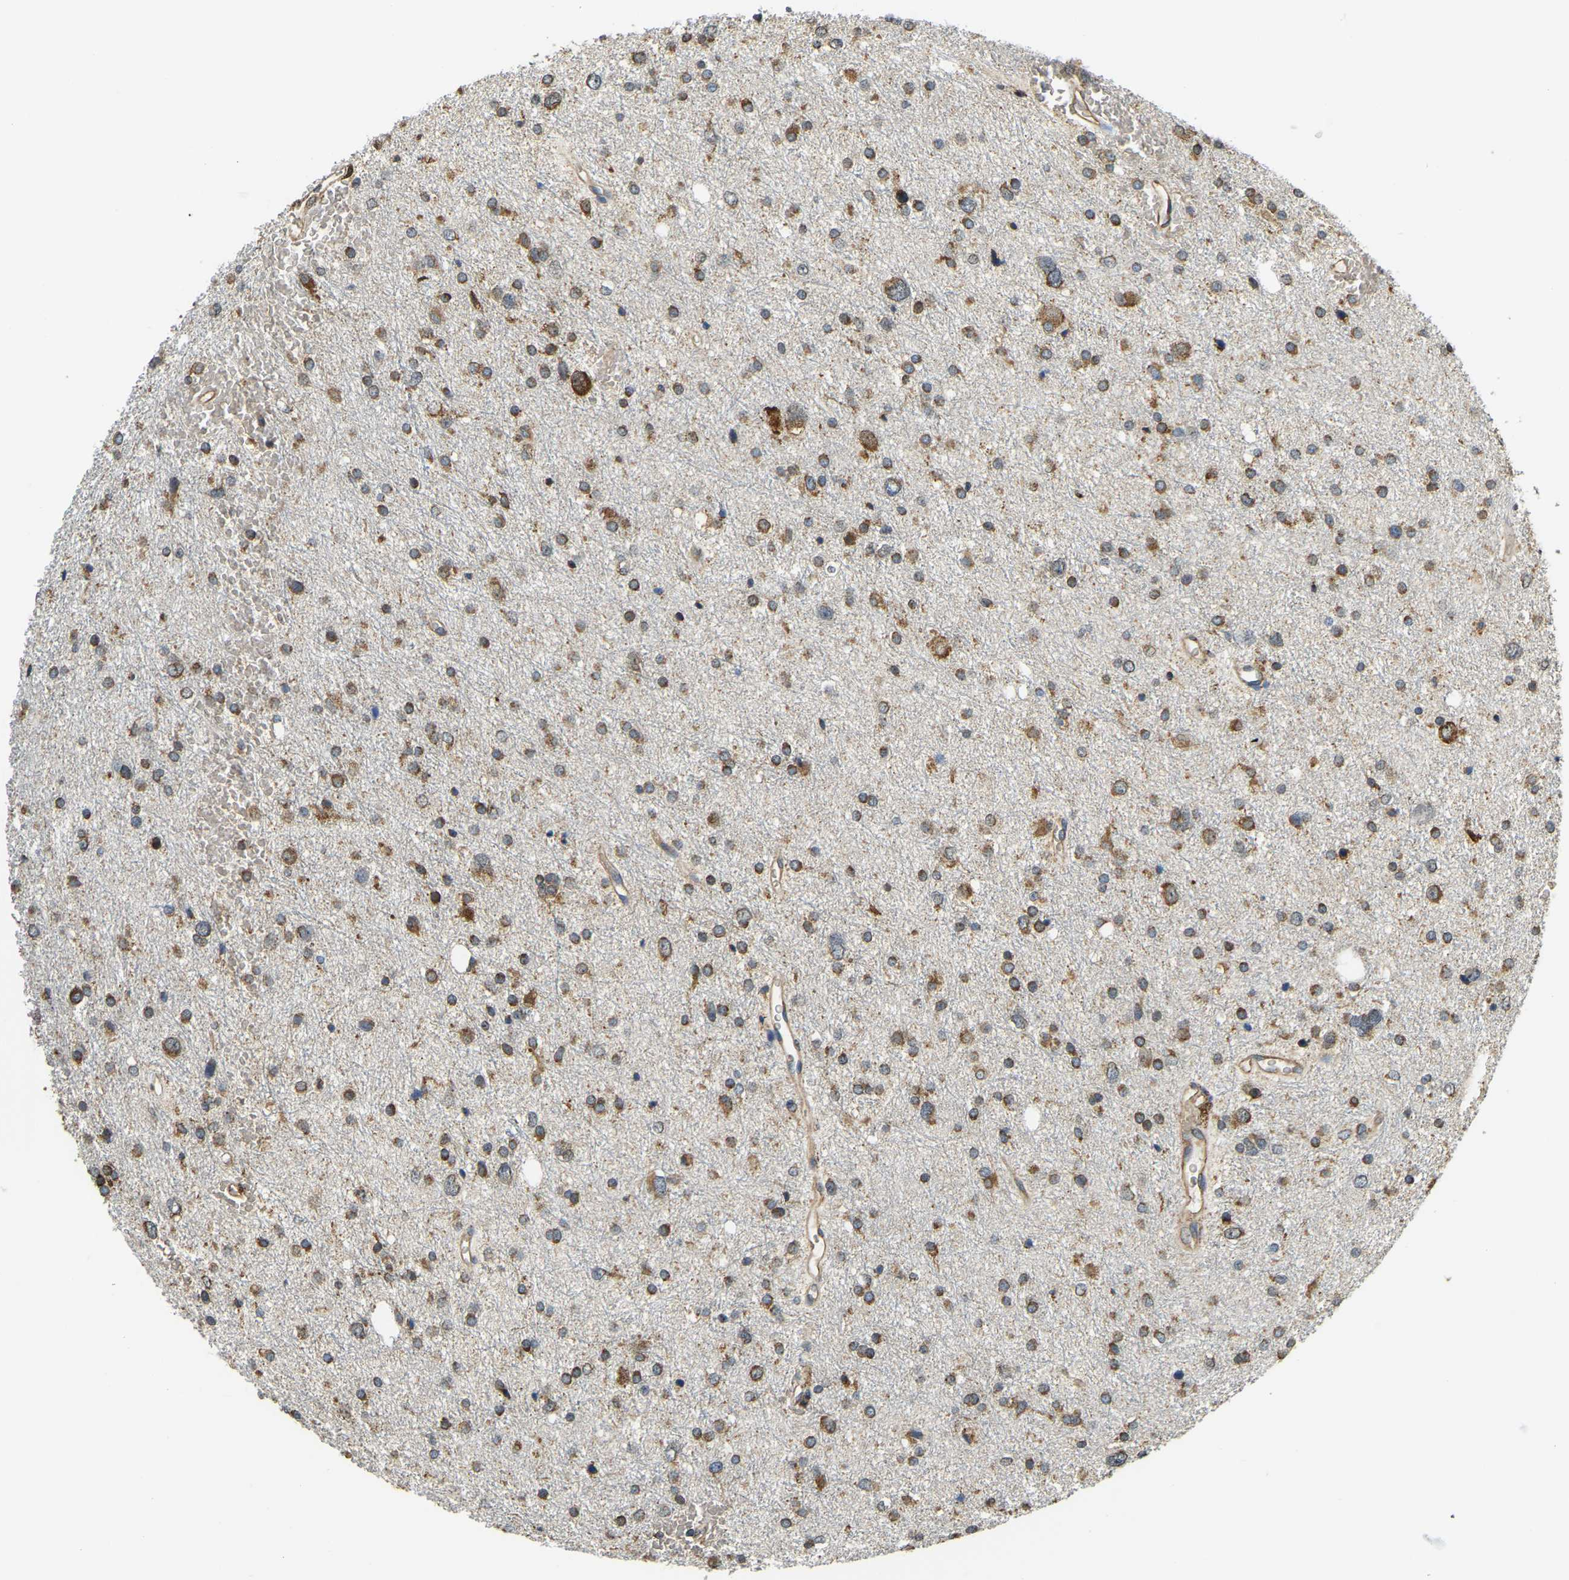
{"staining": {"intensity": "moderate", "quantity": ">75%", "location": "cytoplasmic/membranous"}, "tissue": "glioma", "cell_type": "Tumor cells", "image_type": "cancer", "snomed": [{"axis": "morphology", "description": "Glioma, malignant, Low grade"}, {"axis": "topography", "description": "Brain"}], "caption": "Glioma stained for a protein (brown) shows moderate cytoplasmic/membranous positive expression in about >75% of tumor cells.", "gene": "RNF115", "patient": {"sex": "female", "age": 37}}